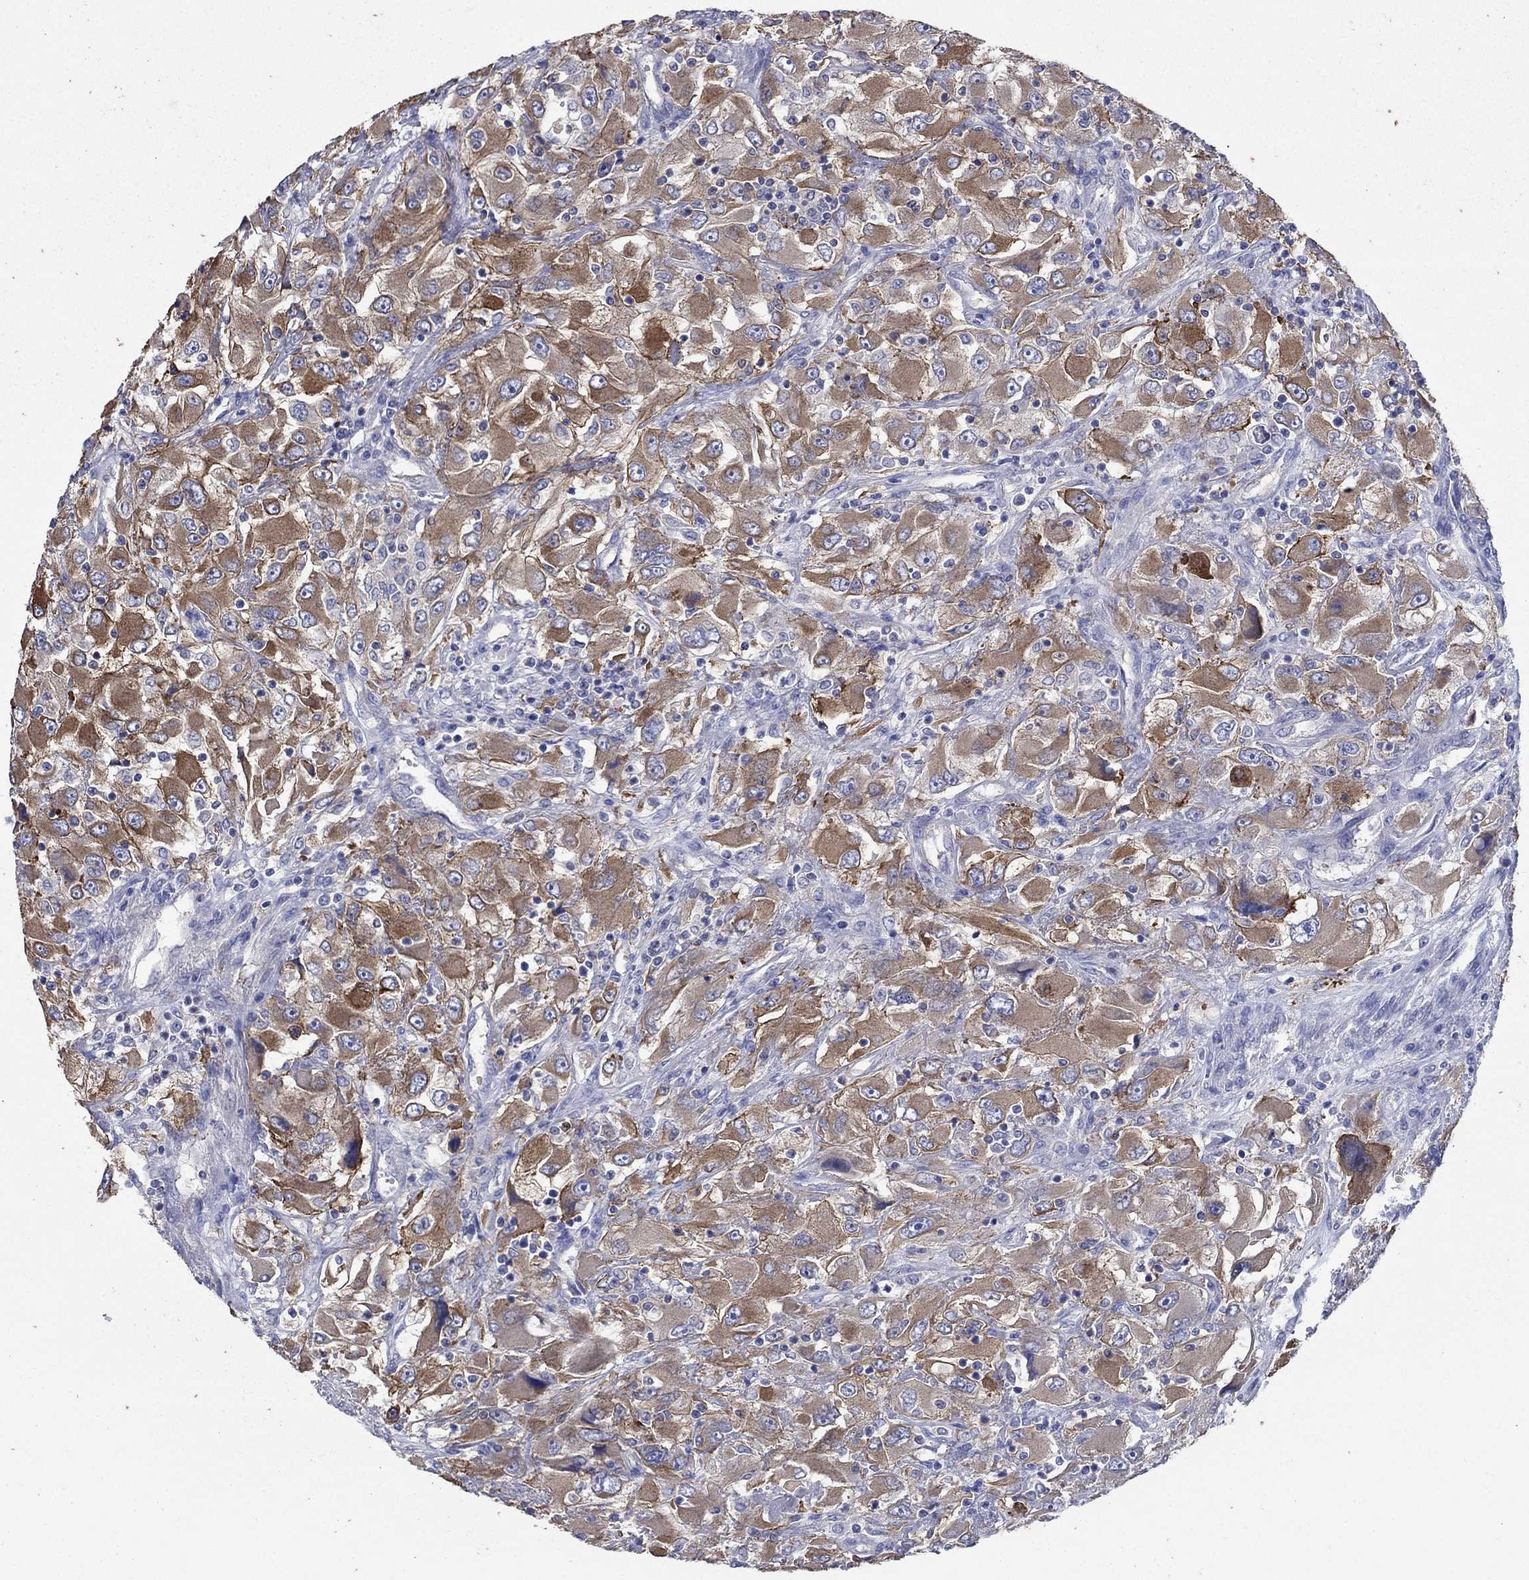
{"staining": {"intensity": "strong", "quantity": "25%-75%", "location": "cytoplasmic/membranous"}, "tissue": "renal cancer", "cell_type": "Tumor cells", "image_type": "cancer", "snomed": [{"axis": "morphology", "description": "Adenocarcinoma, NOS"}, {"axis": "topography", "description": "Kidney"}], "caption": "Human renal cancer stained with a protein marker shows strong staining in tumor cells.", "gene": "FLNC", "patient": {"sex": "female", "age": 52}}